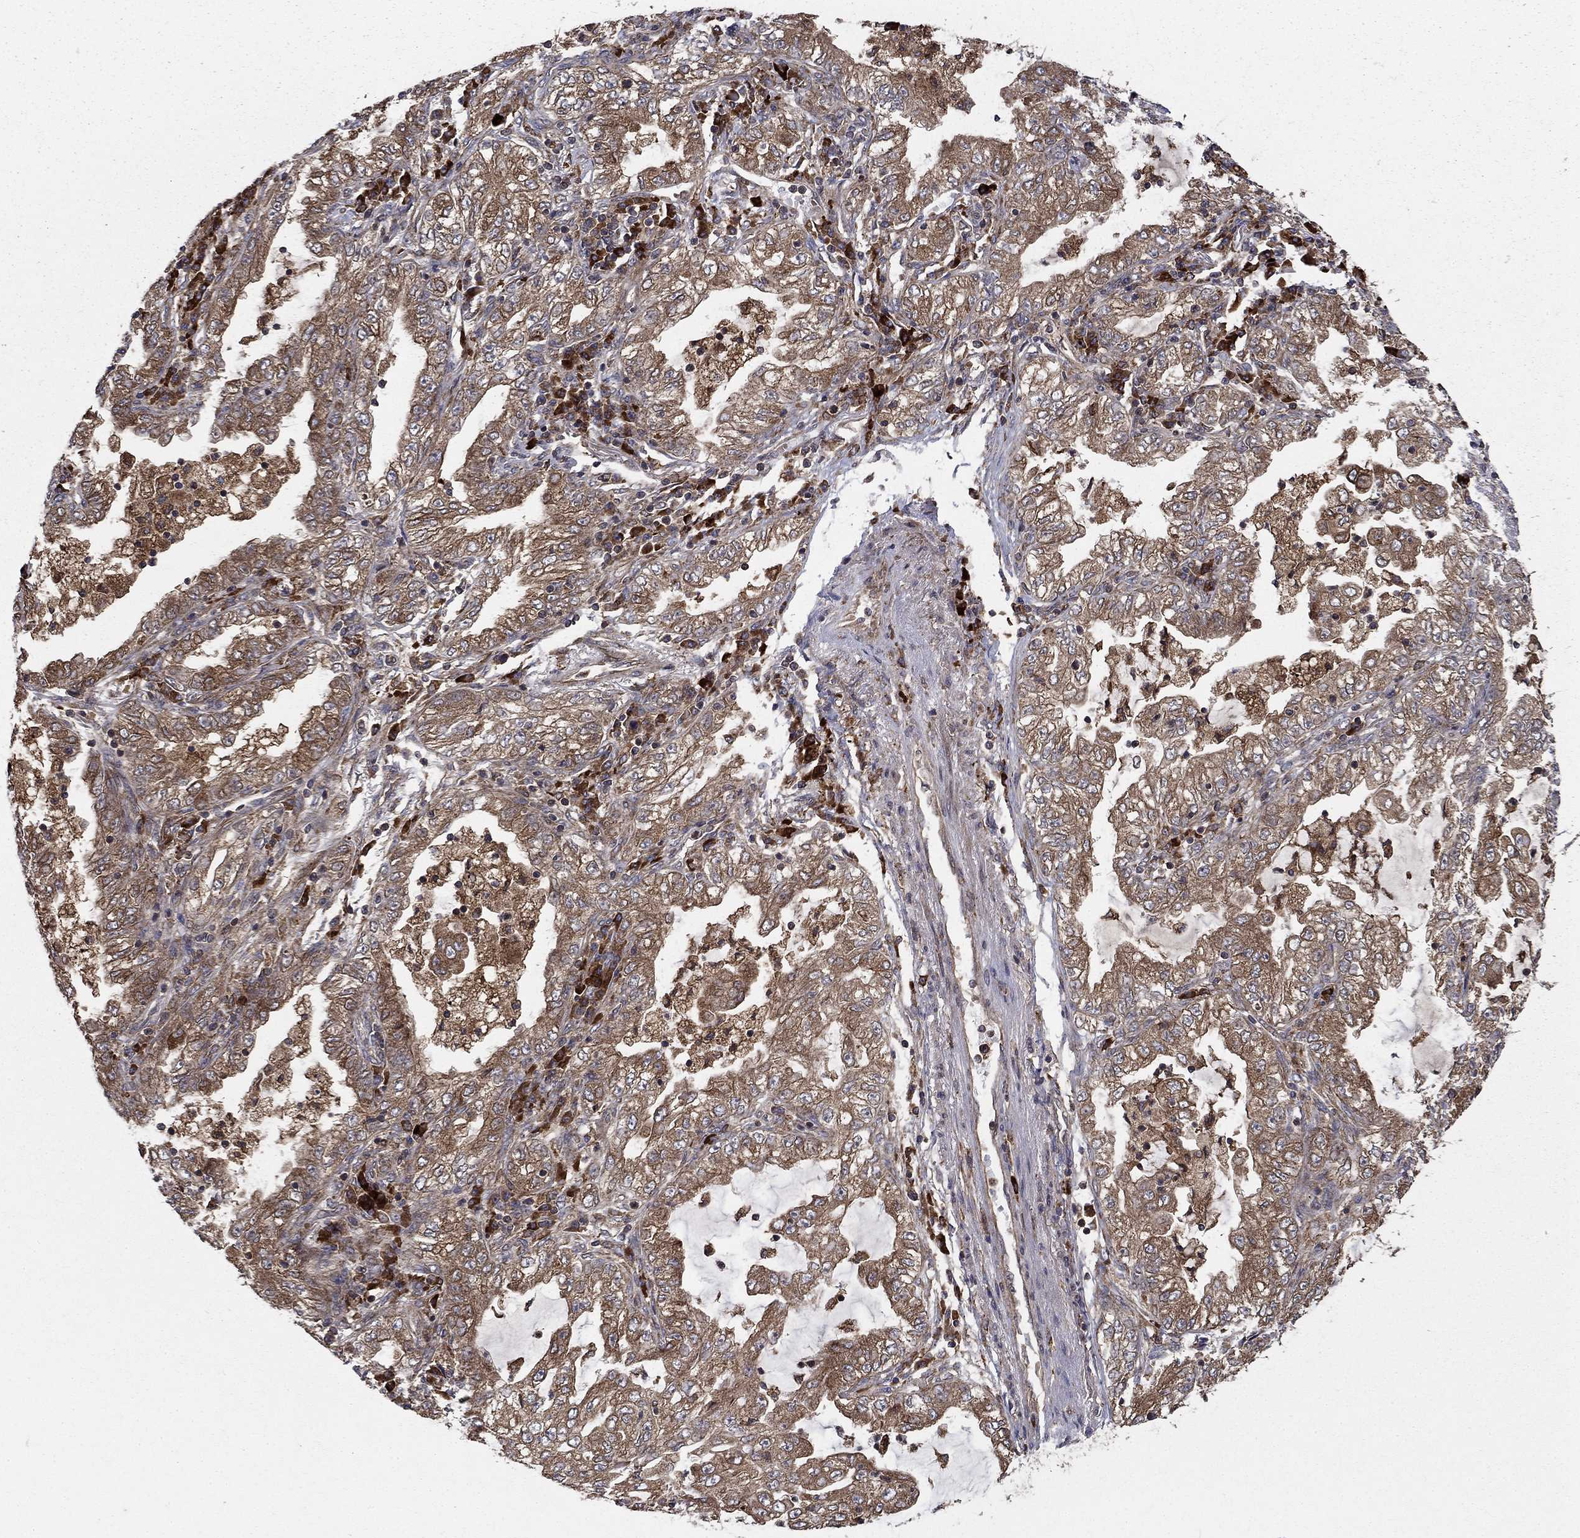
{"staining": {"intensity": "moderate", "quantity": "25%-75%", "location": "cytoplasmic/membranous"}, "tissue": "lung cancer", "cell_type": "Tumor cells", "image_type": "cancer", "snomed": [{"axis": "morphology", "description": "Adenocarcinoma, NOS"}, {"axis": "topography", "description": "Lung"}], "caption": "Lung cancer (adenocarcinoma) stained for a protein (brown) reveals moderate cytoplasmic/membranous positive positivity in about 25%-75% of tumor cells.", "gene": "BABAM2", "patient": {"sex": "female", "age": 73}}